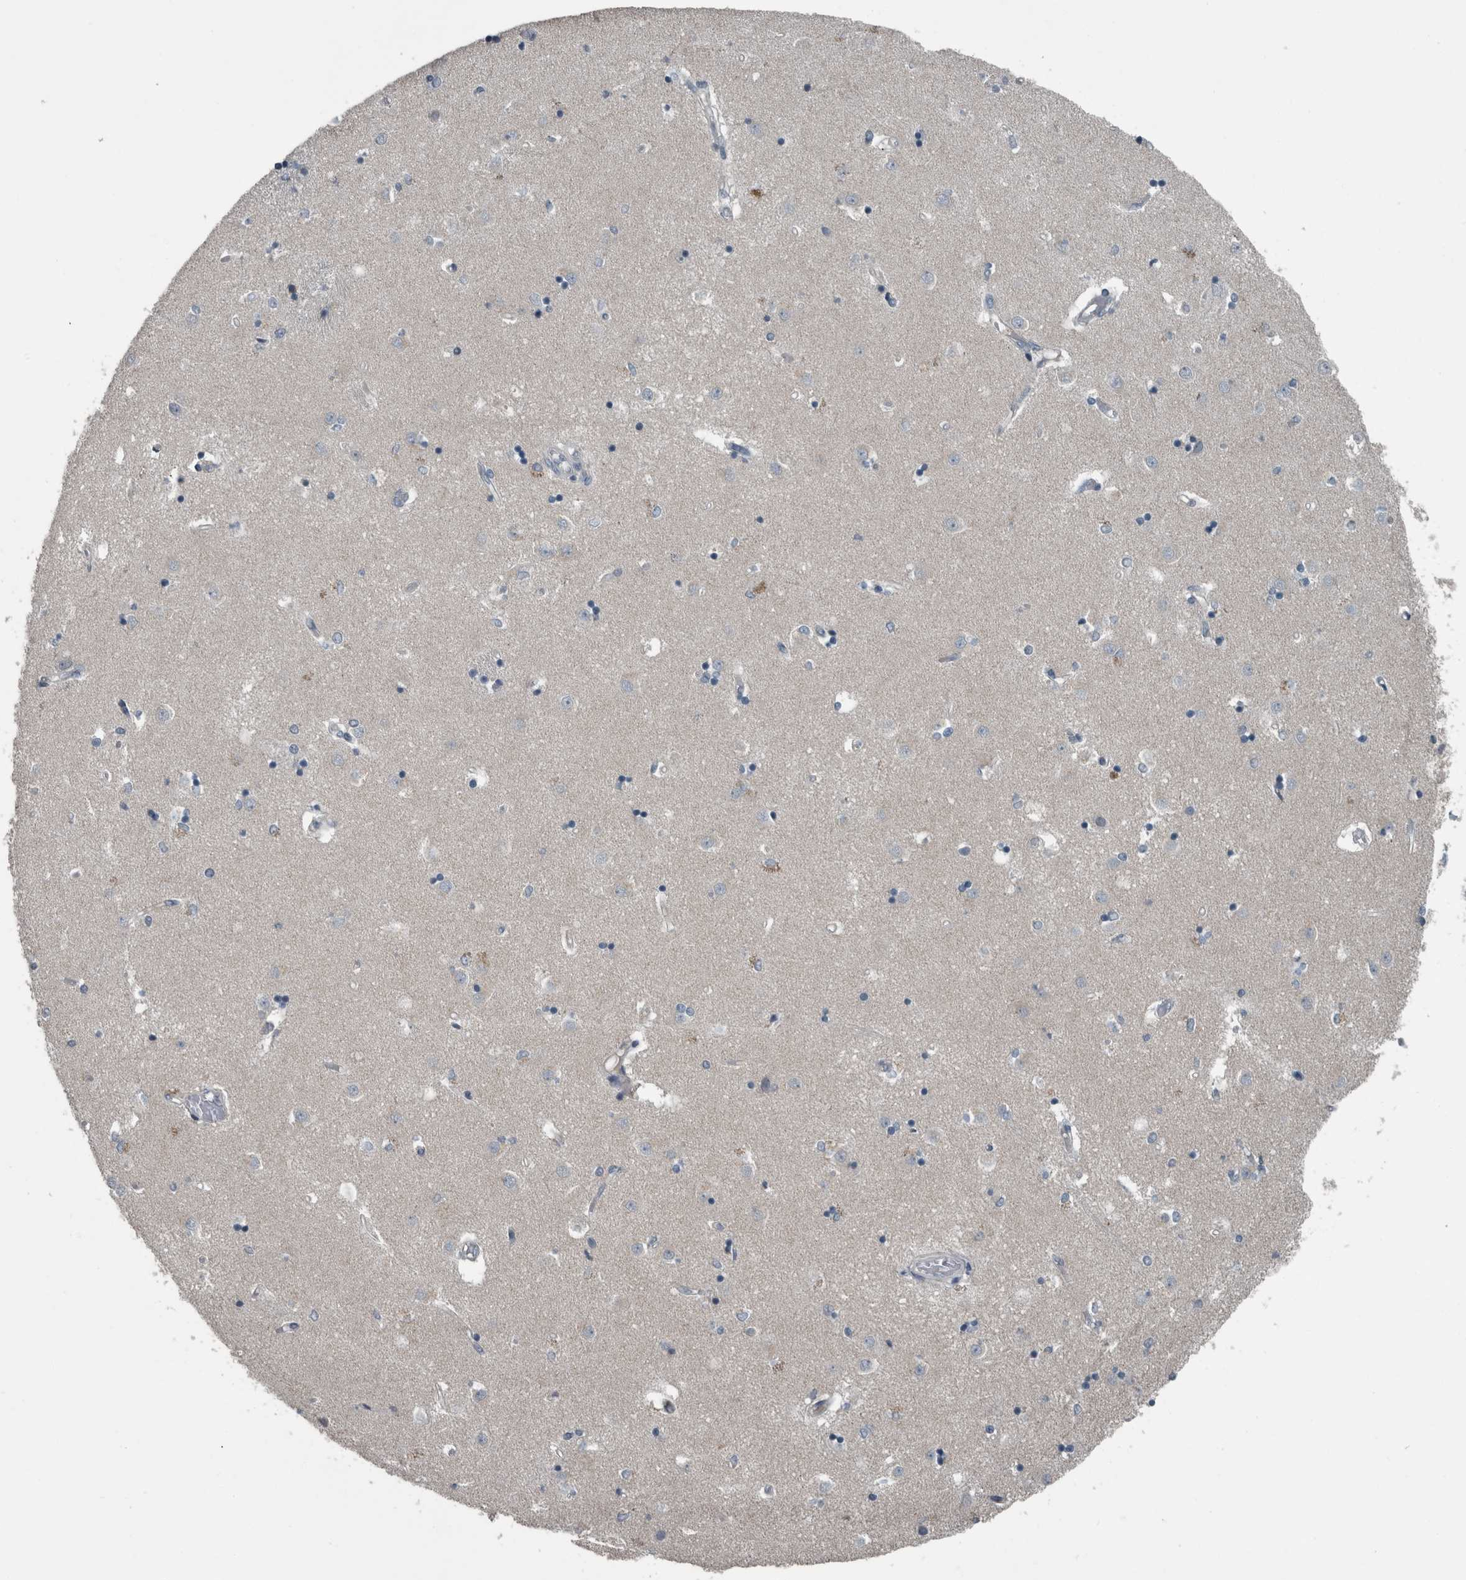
{"staining": {"intensity": "negative", "quantity": "none", "location": "none"}, "tissue": "caudate", "cell_type": "Glial cells", "image_type": "normal", "snomed": [{"axis": "morphology", "description": "Normal tissue, NOS"}, {"axis": "topography", "description": "Lateral ventricle wall"}], "caption": "This is an immunohistochemistry (IHC) micrograph of benign human caudate. There is no expression in glial cells.", "gene": "KRT20", "patient": {"sex": "male", "age": 45}}